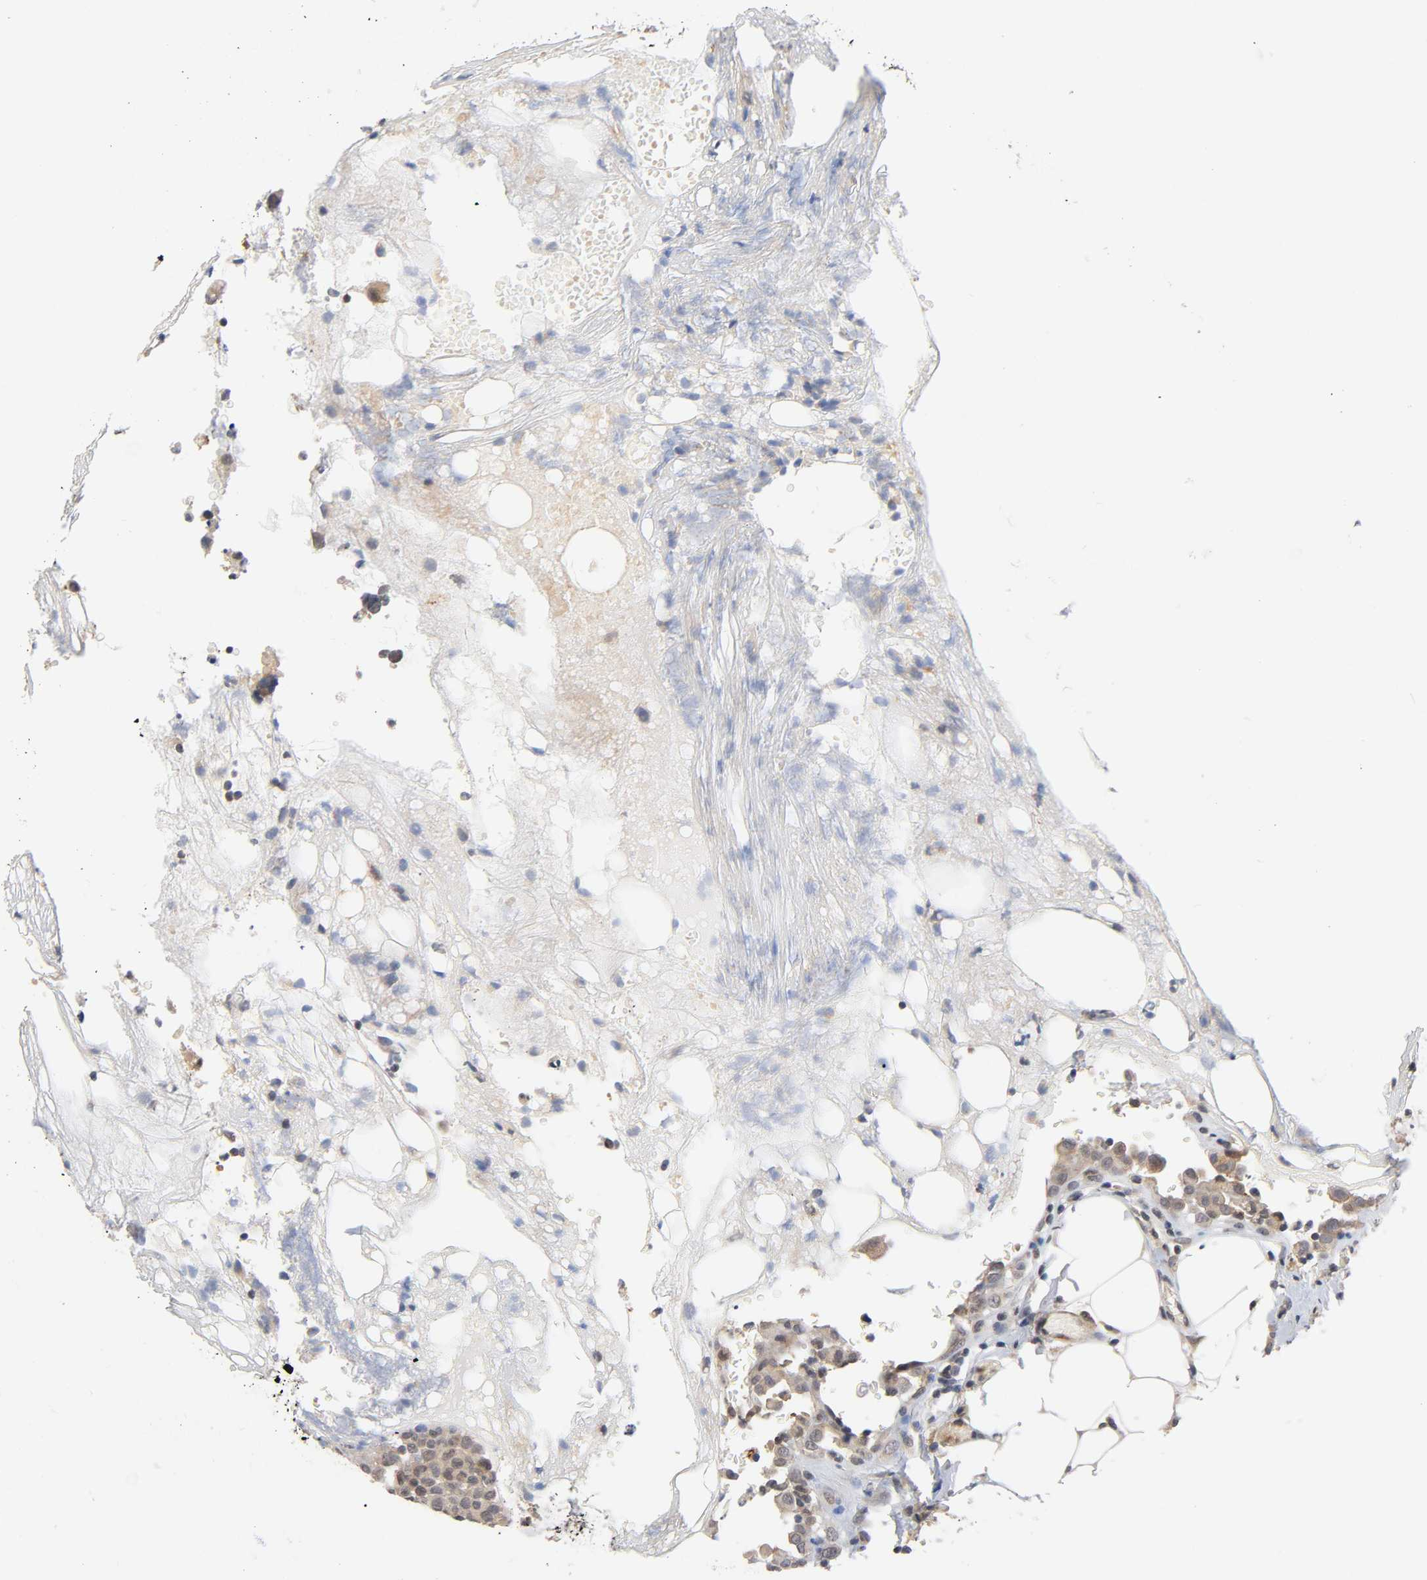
{"staining": {"intensity": "weak", "quantity": ">75%", "location": "cytoplasmic/membranous"}, "tissue": "colorectal cancer", "cell_type": "Tumor cells", "image_type": "cancer", "snomed": [{"axis": "morphology", "description": "Adenocarcinoma, NOS"}, {"axis": "topography", "description": "Colon"}], "caption": "Colorectal adenocarcinoma stained with a brown dye displays weak cytoplasmic/membranous positive positivity in about >75% of tumor cells.", "gene": "PRKAB1", "patient": {"sex": "female", "age": 86}}